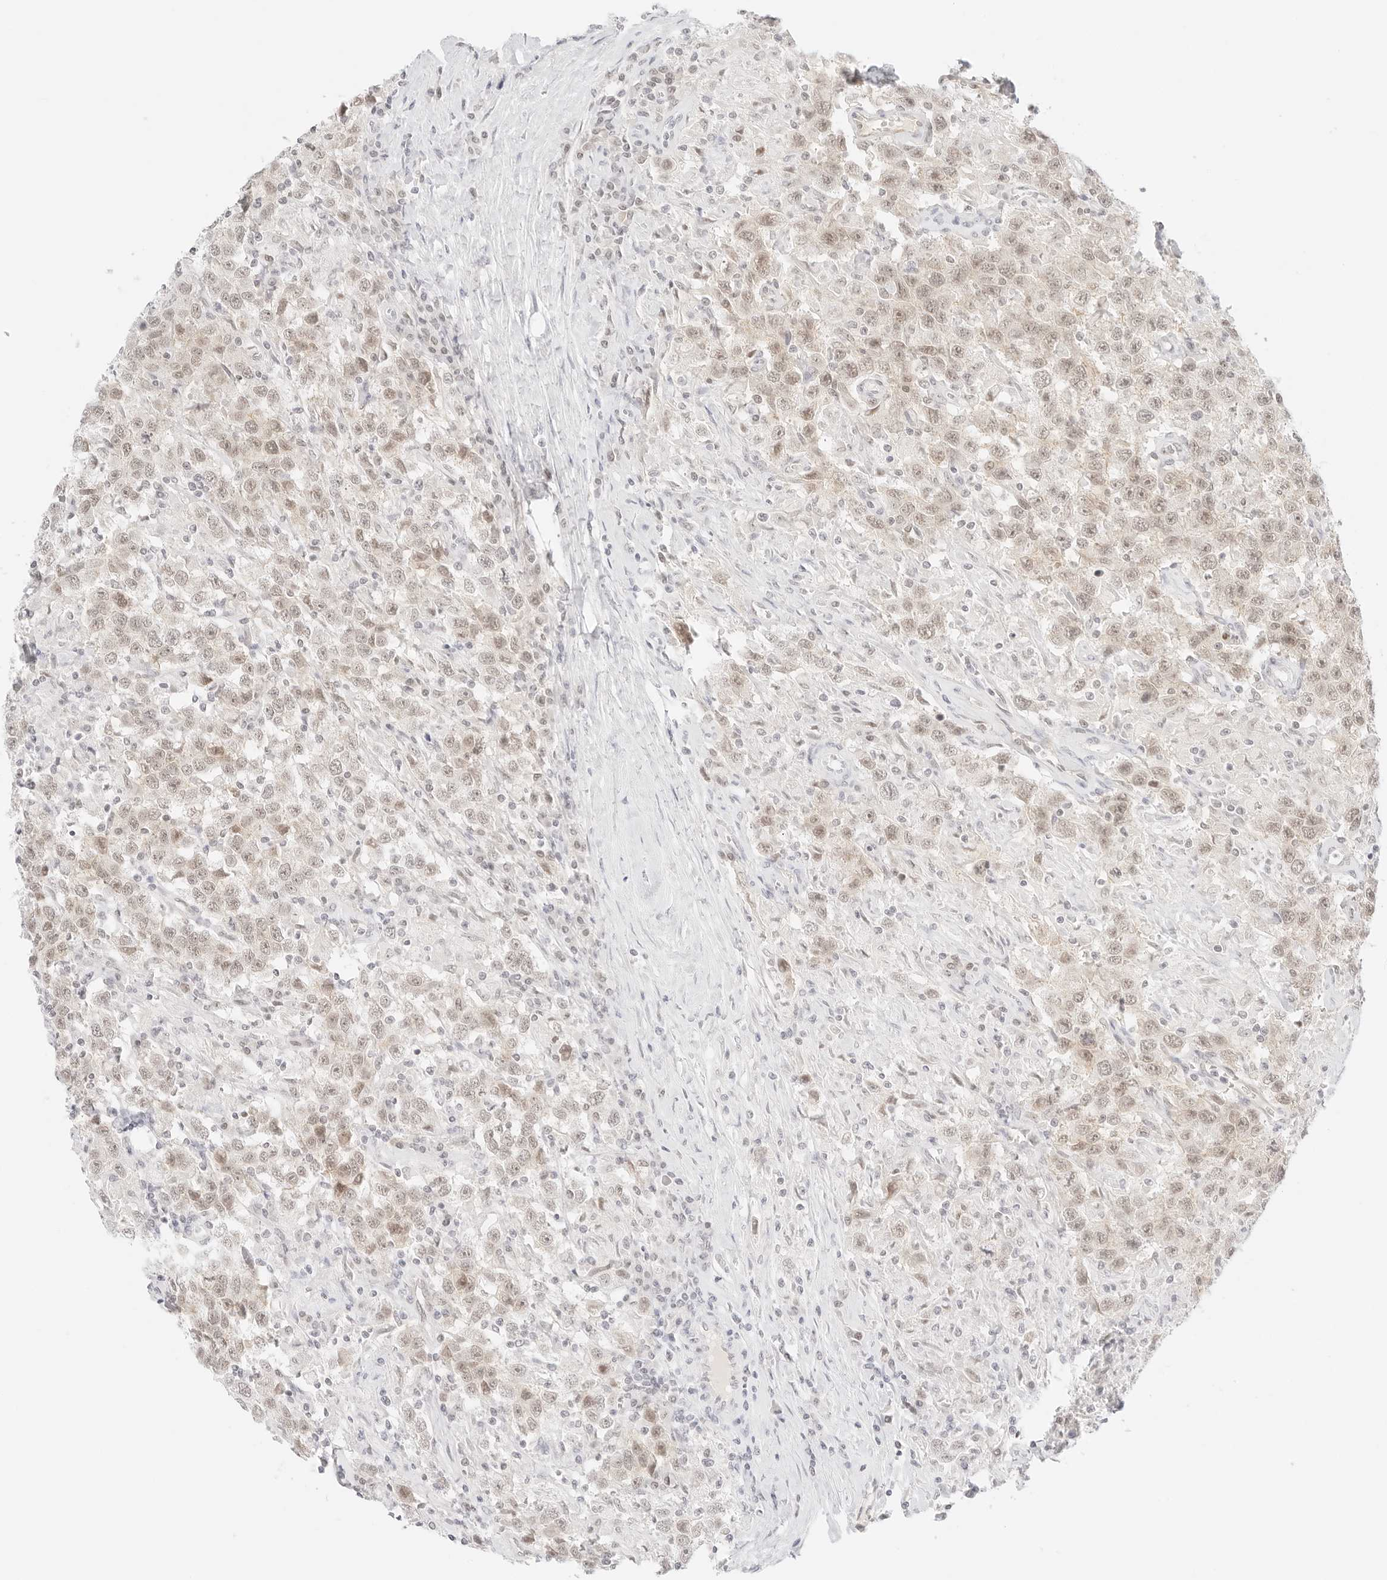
{"staining": {"intensity": "weak", "quantity": "25%-75%", "location": "nuclear"}, "tissue": "testis cancer", "cell_type": "Tumor cells", "image_type": "cancer", "snomed": [{"axis": "morphology", "description": "Seminoma, NOS"}, {"axis": "topography", "description": "Testis"}], "caption": "The micrograph exhibits immunohistochemical staining of testis cancer (seminoma). There is weak nuclear staining is identified in approximately 25%-75% of tumor cells.", "gene": "ITGA6", "patient": {"sex": "male", "age": 41}}